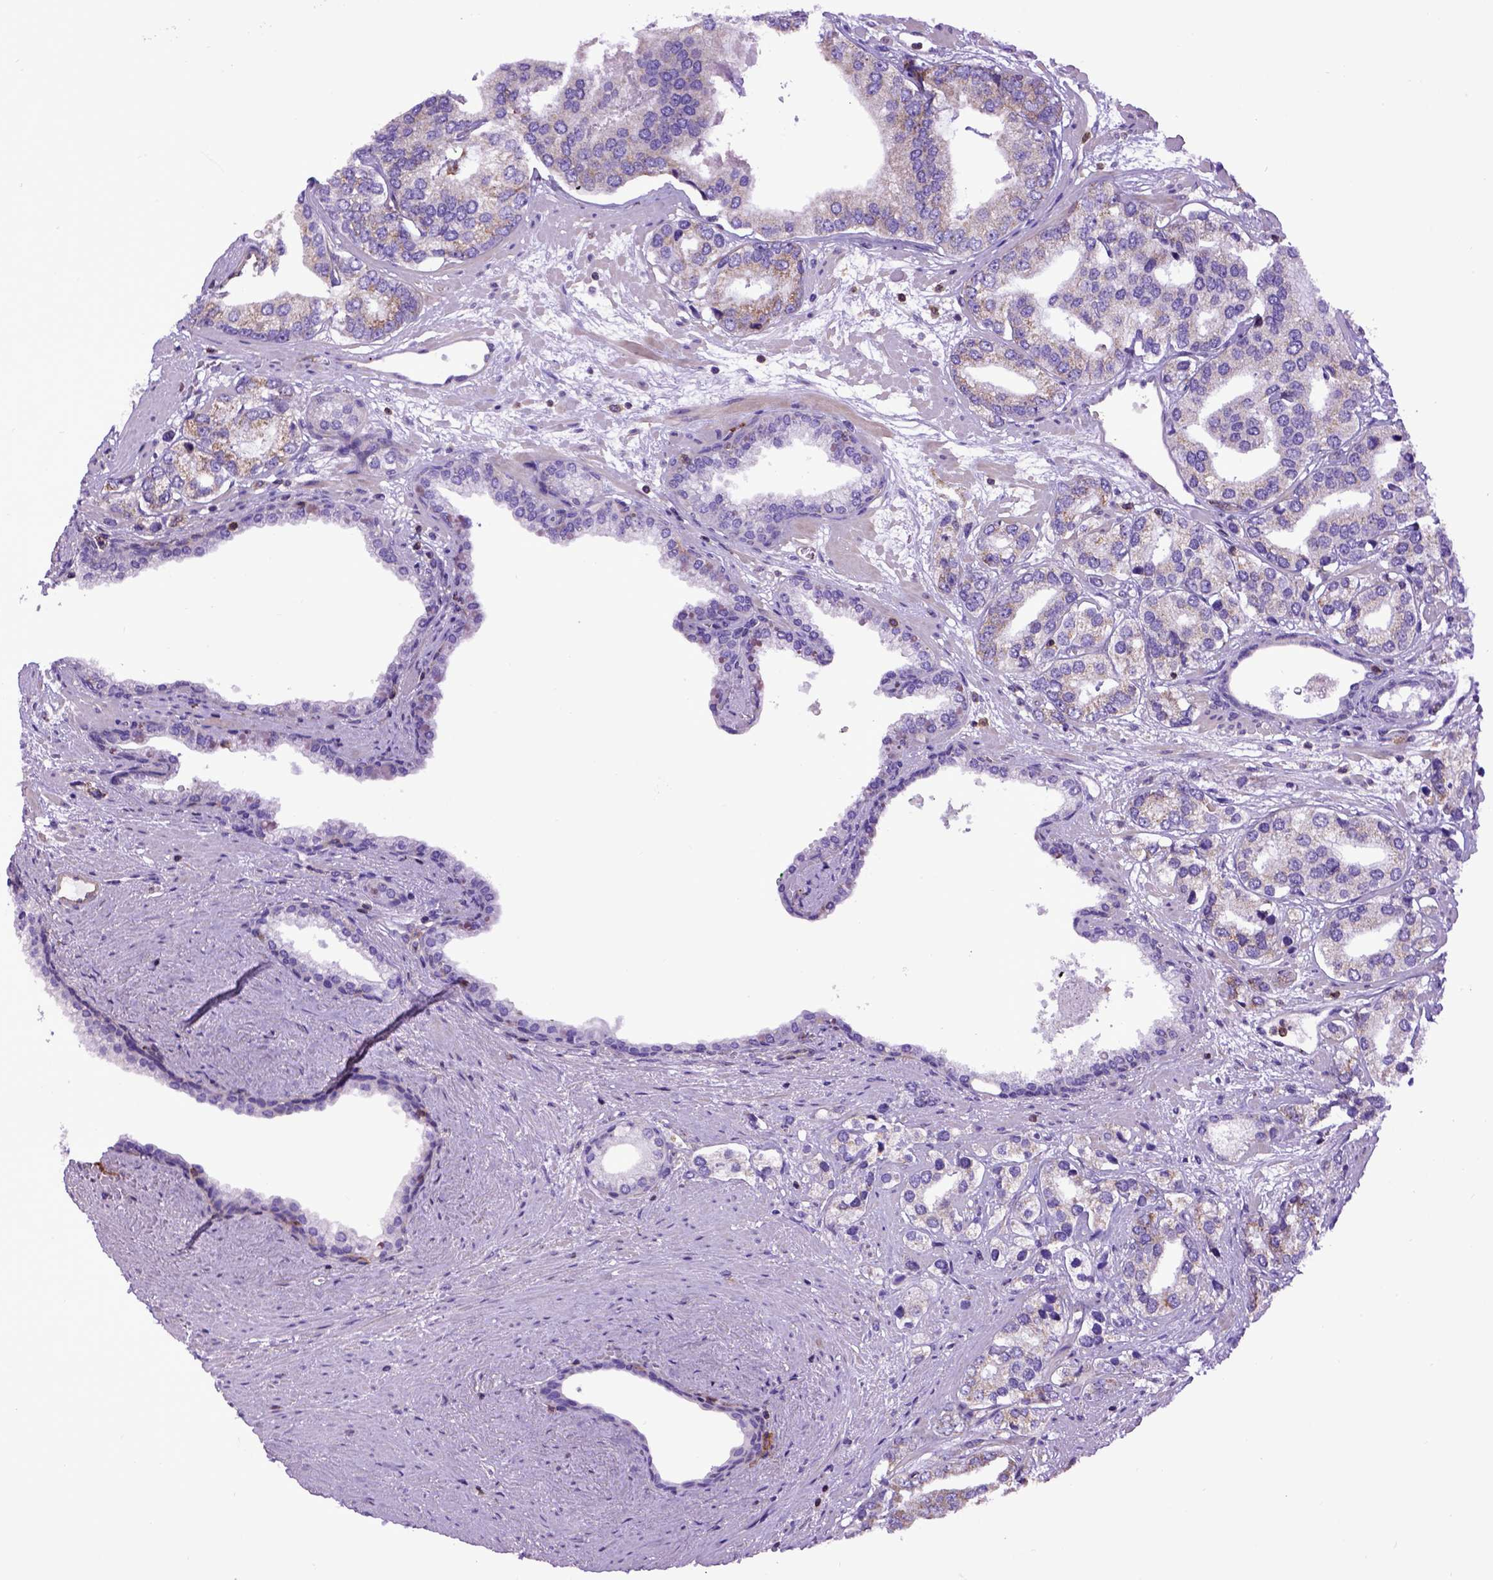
{"staining": {"intensity": "negative", "quantity": "none", "location": "none"}, "tissue": "prostate cancer", "cell_type": "Tumor cells", "image_type": "cancer", "snomed": [{"axis": "morphology", "description": "Adenocarcinoma, High grade"}, {"axis": "topography", "description": "Prostate"}], "caption": "The photomicrograph reveals no staining of tumor cells in prostate adenocarcinoma (high-grade).", "gene": "ASAH2", "patient": {"sex": "male", "age": 58}}